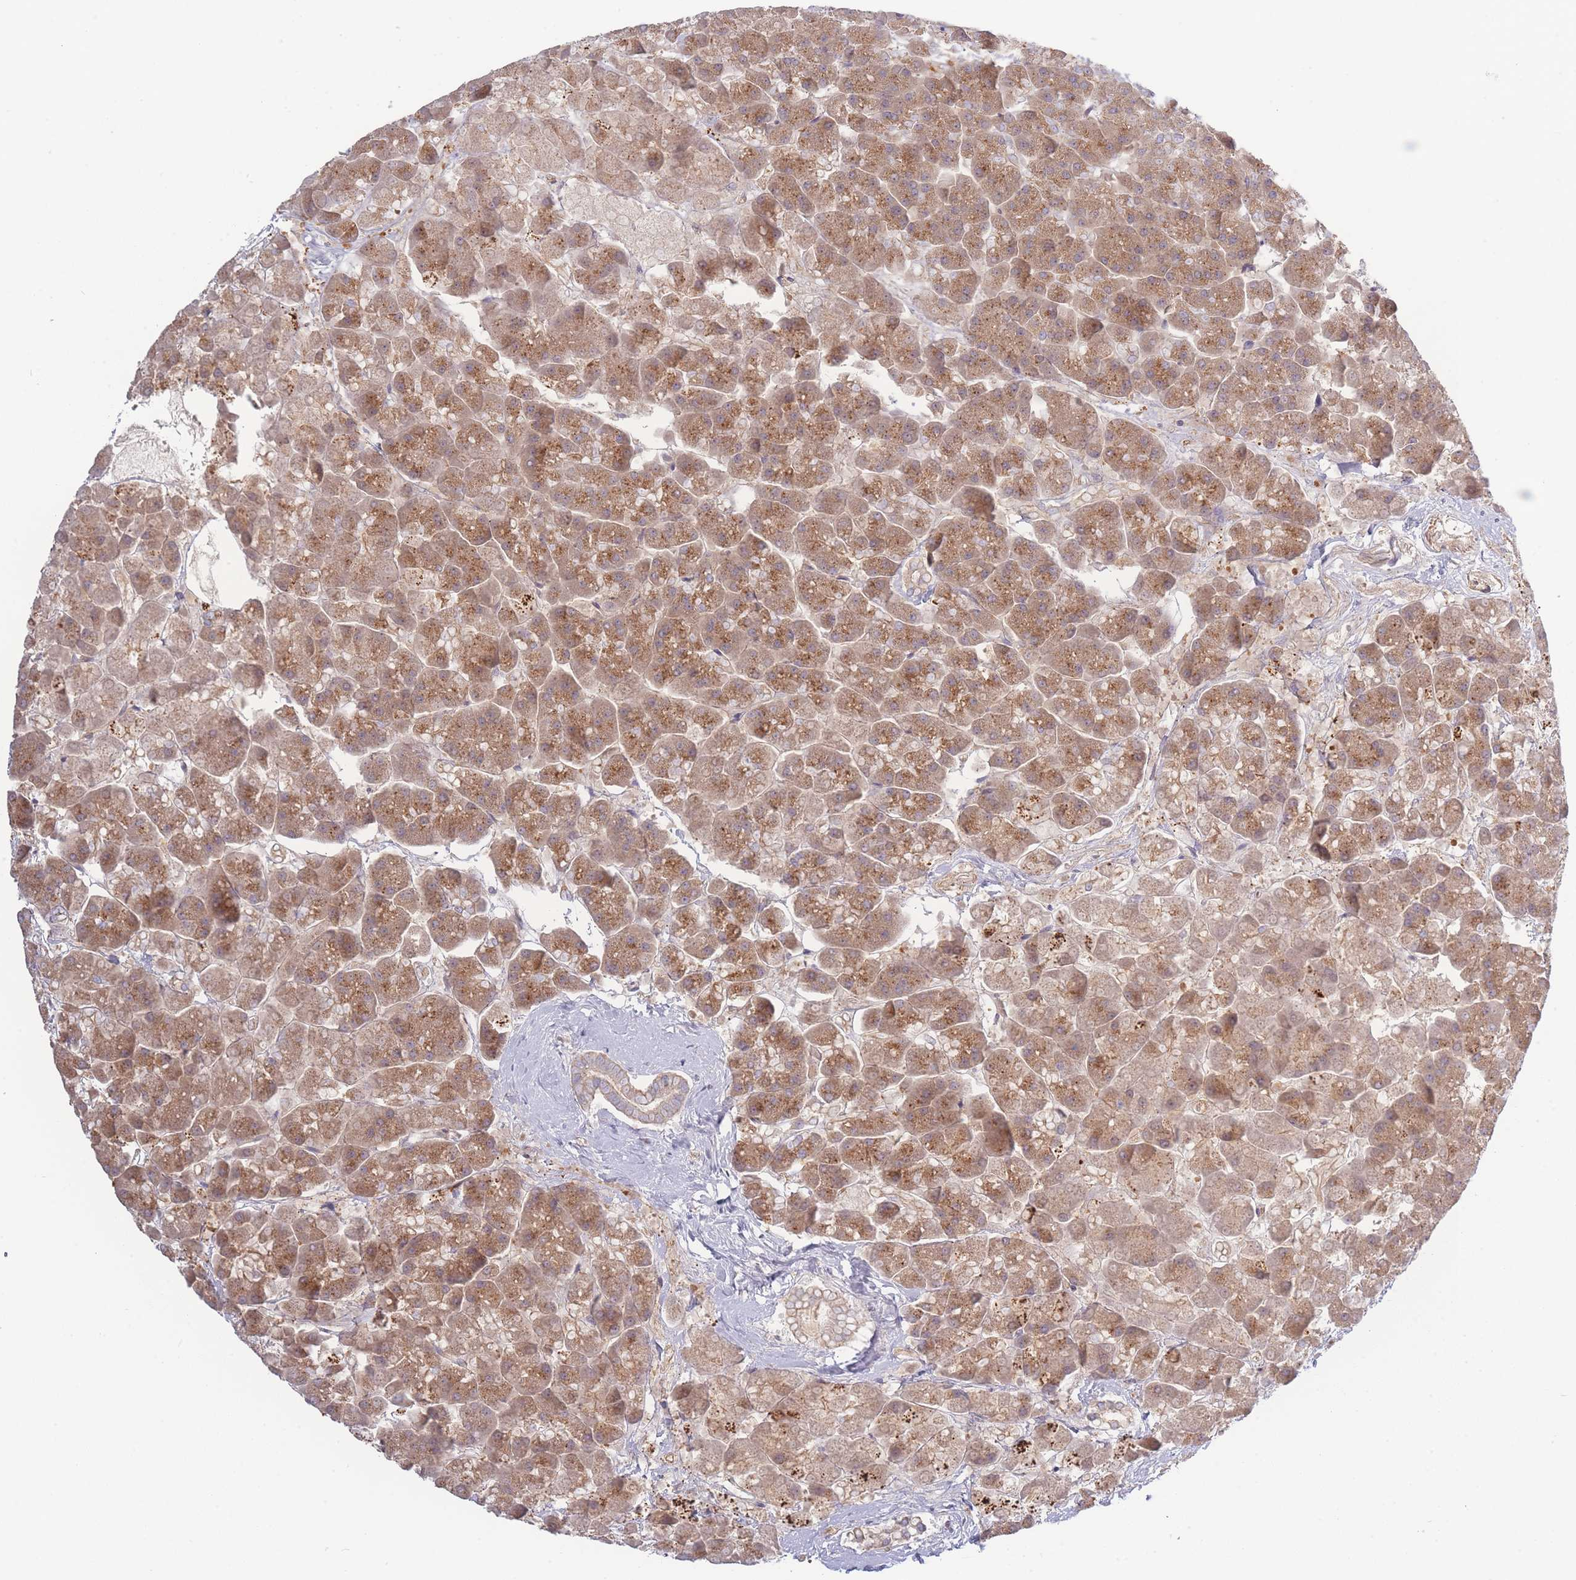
{"staining": {"intensity": "moderate", "quantity": ">75%", "location": "cytoplasmic/membranous"}, "tissue": "pancreas", "cell_type": "Exocrine glandular cells", "image_type": "normal", "snomed": [{"axis": "morphology", "description": "Normal tissue, NOS"}, {"axis": "topography", "description": "Pancreas"}, {"axis": "topography", "description": "Peripheral nerve tissue"}], "caption": "The photomicrograph exhibits a brown stain indicating the presence of a protein in the cytoplasmic/membranous of exocrine glandular cells in pancreas.", "gene": "SPHKAP", "patient": {"sex": "male", "age": 54}}